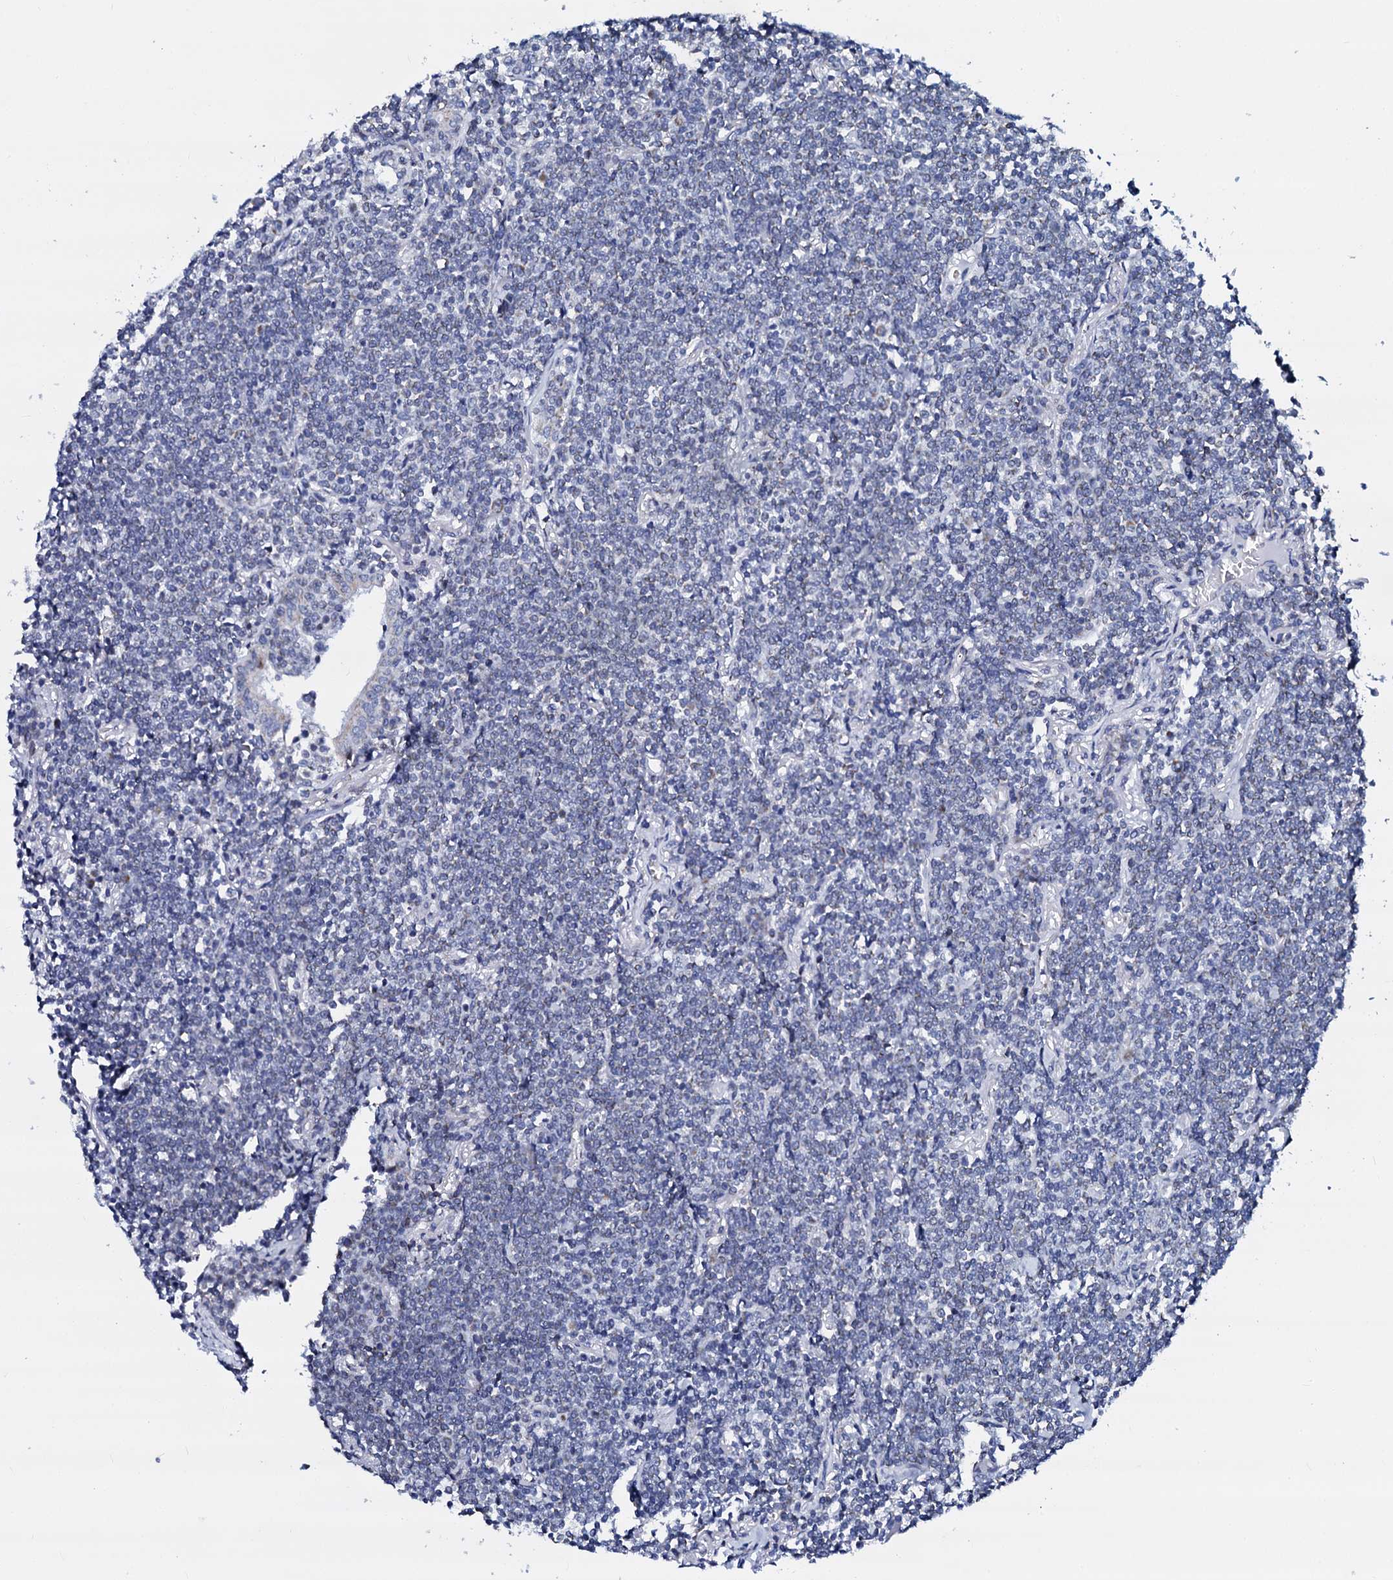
{"staining": {"intensity": "negative", "quantity": "none", "location": "none"}, "tissue": "lymphoma", "cell_type": "Tumor cells", "image_type": "cancer", "snomed": [{"axis": "morphology", "description": "Malignant lymphoma, non-Hodgkin's type, Low grade"}, {"axis": "topography", "description": "Lung"}], "caption": "Immunohistochemical staining of lymphoma reveals no significant expression in tumor cells. The staining was performed using DAB (3,3'-diaminobenzidine) to visualize the protein expression in brown, while the nuclei were stained in blue with hematoxylin (Magnification: 20x).", "gene": "SLC37A4", "patient": {"sex": "female", "age": 71}}